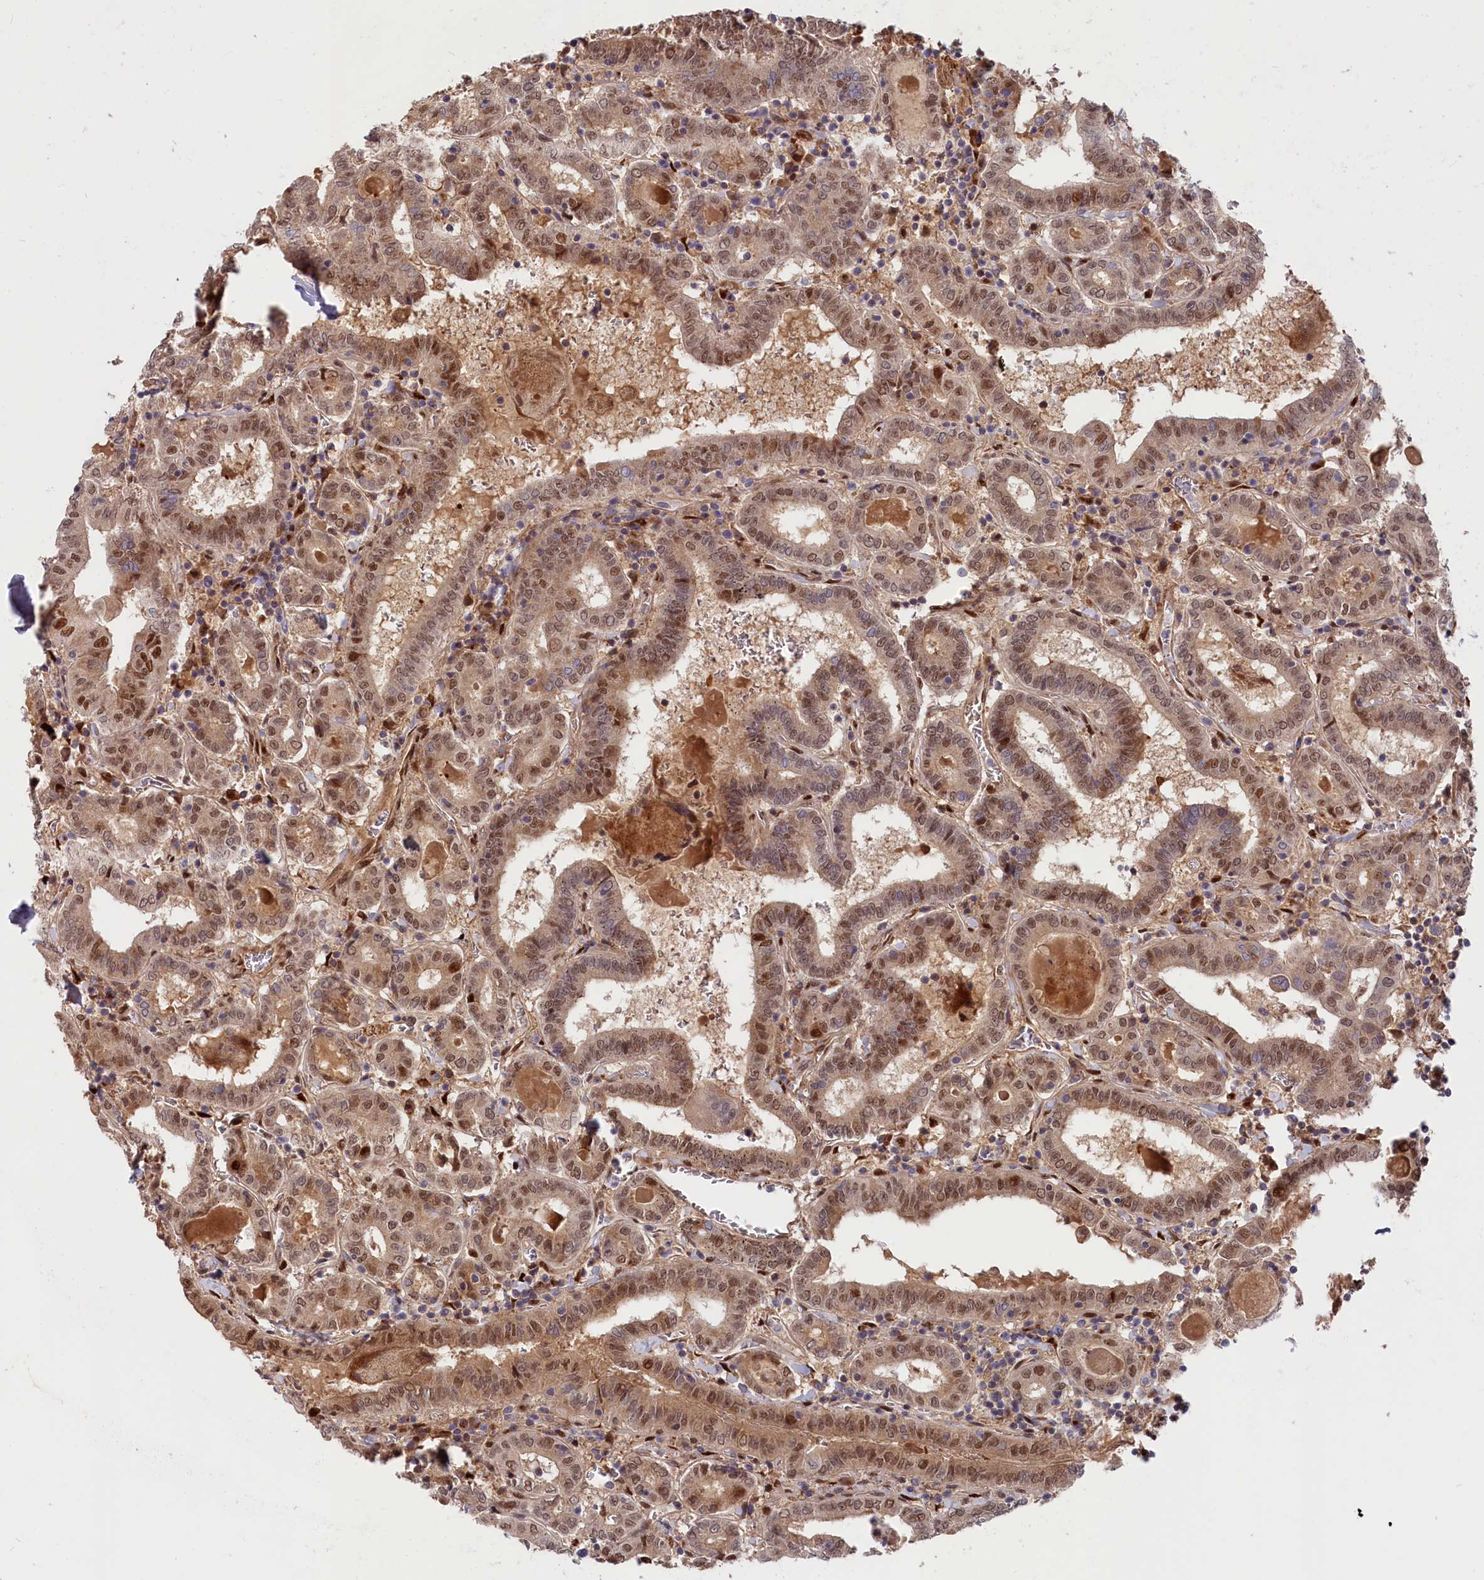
{"staining": {"intensity": "moderate", "quantity": ">75%", "location": "cytoplasmic/membranous,nuclear"}, "tissue": "thyroid cancer", "cell_type": "Tumor cells", "image_type": "cancer", "snomed": [{"axis": "morphology", "description": "Papillary adenocarcinoma, NOS"}, {"axis": "topography", "description": "Thyroid gland"}], "caption": "Protein analysis of thyroid cancer tissue displays moderate cytoplasmic/membranous and nuclear positivity in approximately >75% of tumor cells. The staining was performed using DAB, with brown indicating positive protein expression. Nuclei are stained blue with hematoxylin.", "gene": "CHST12", "patient": {"sex": "female", "age": 72}}